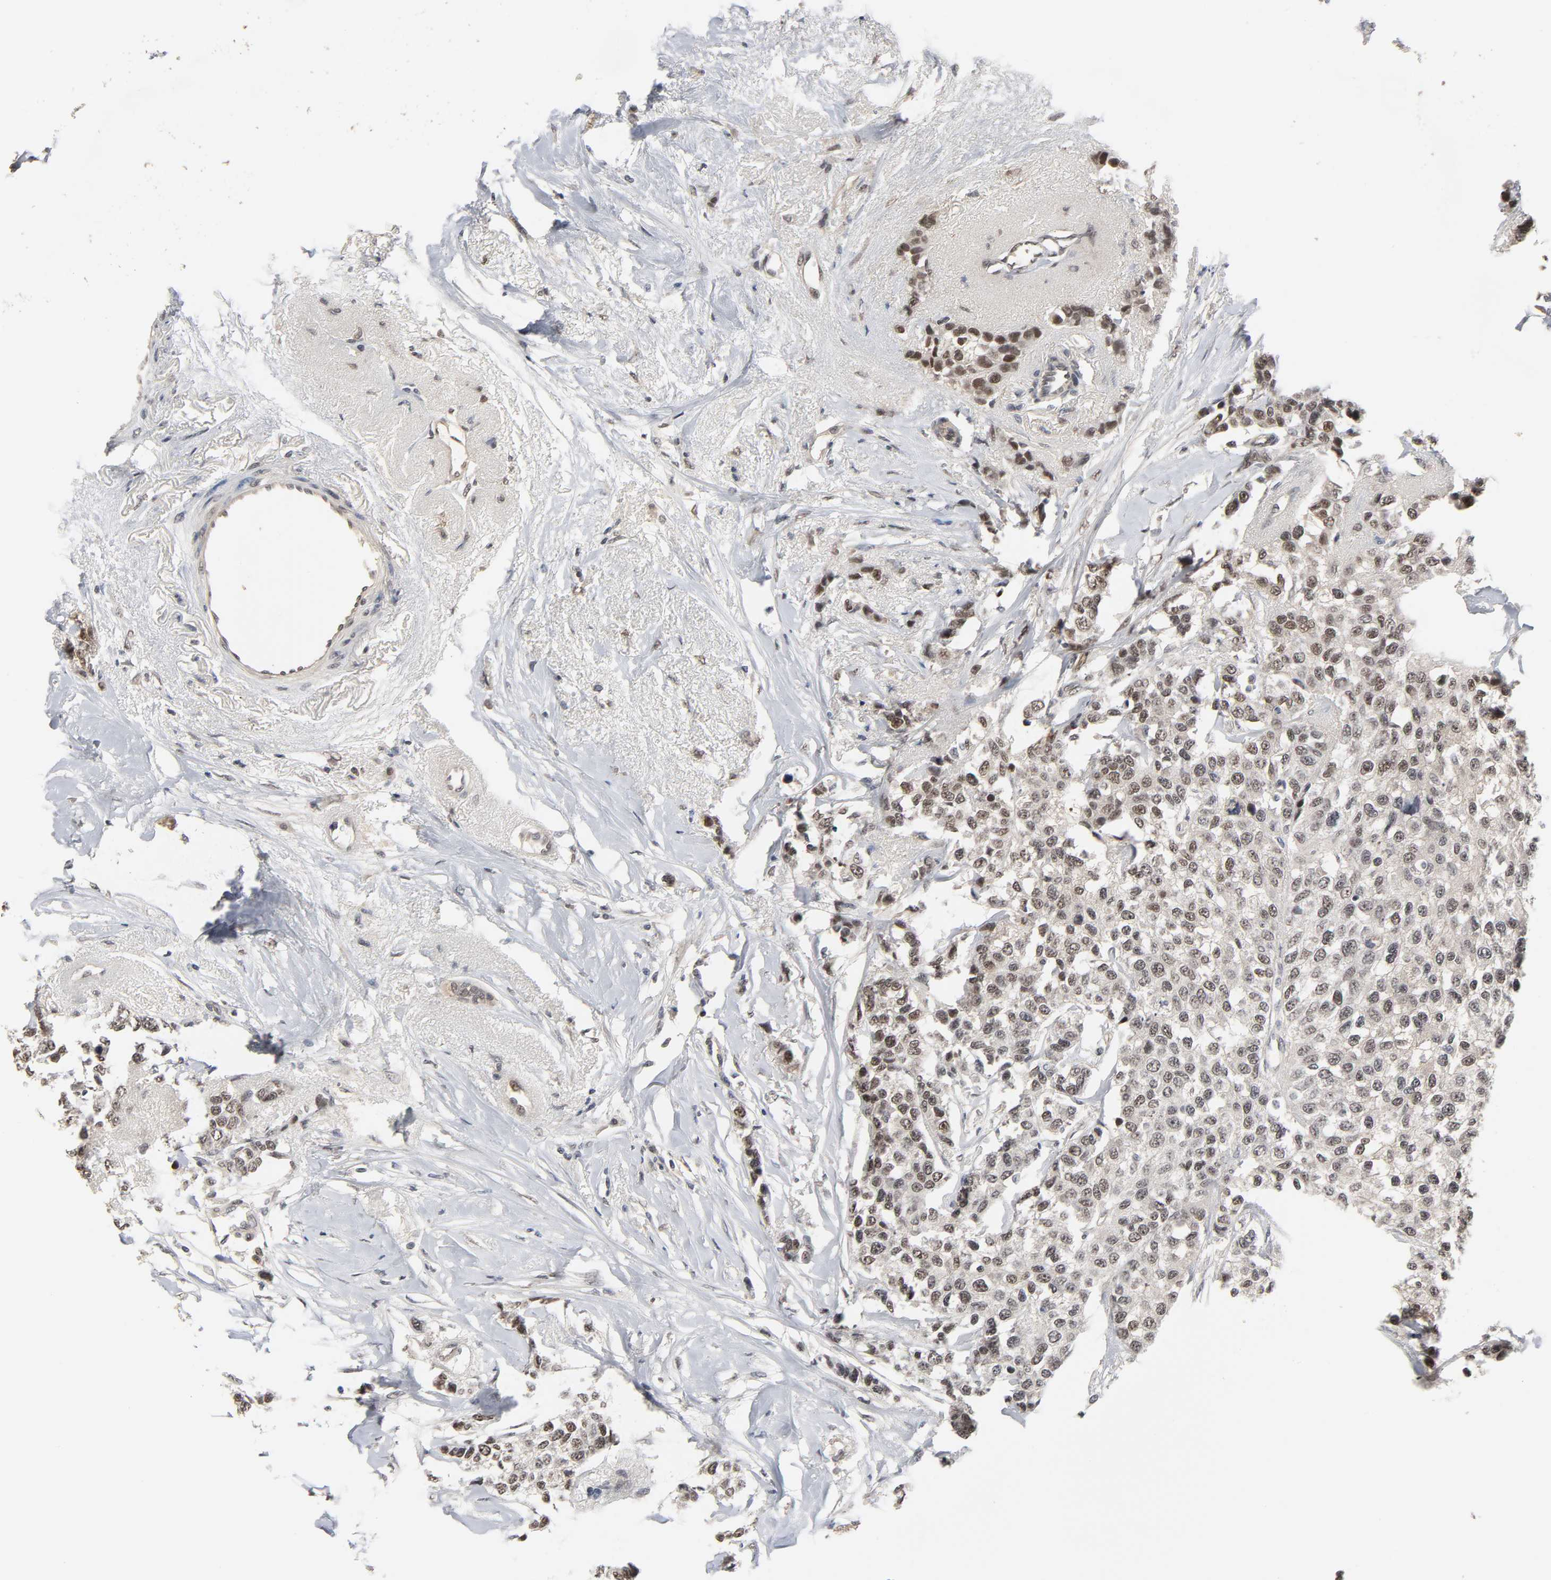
{"staining": {"intensity": "moderate", "quantity": "25%-75%", "location": "cytoplasmic/membranous,nuclear"}, "tissue": "breast cancer", "cell_type": "Tumor cells", "image_type": "cancer", "snomed": [{"axis": "morphology", "description": "Duct carcinoma"}, {"axis": "topography", "description": "Breast"}], "caption": "Protein expression analysis of breast invasive ductal carcinoma shows moderate cytoplasmic/membranous and nuclear positivity in approximately 25%-75% of tumor cells.", "gene": "HTR1E", "patient": {"sex": "female", "age": 51}}